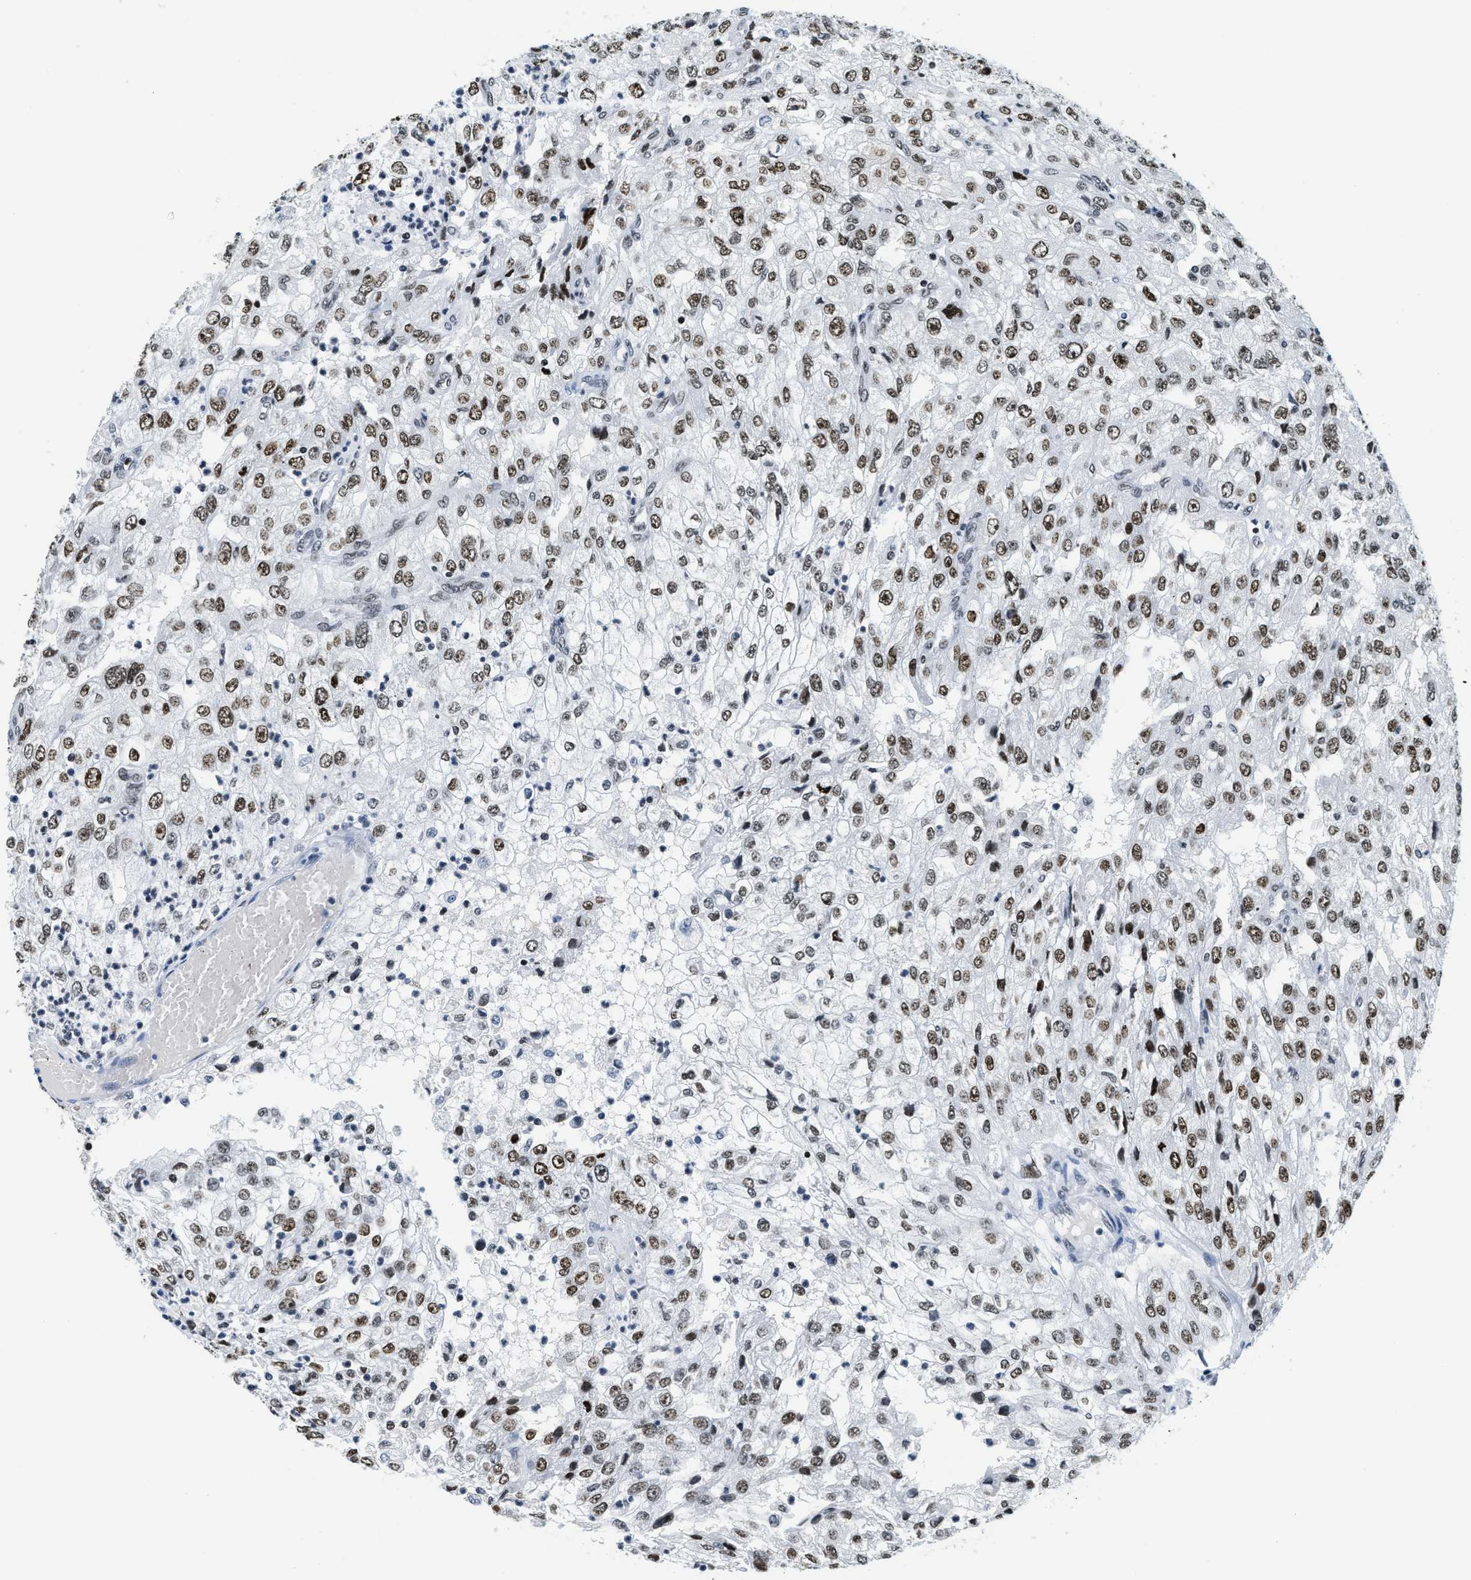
{"staining": {"intensity": "moderate", "quantity": ">75%", "location": "nuclear"}, "tissue": "renal cancer", "cell_type": "Tumor cells", "image_type": "cancer", "snomed": [{"axis": "morphology", "description": "Adenocarcinoma, NOS"}, {"axis": "topography", "description": "Kidney"}], "caption": "Immunohistochemical staining of renal adenocarcinoma shows moderate nuclear protein expression in approximately >75% of tumor cells. (IHC, brightfield microscopy, high magnification).", "gene": "TOP1", "patient": {"sex": "female", "age": 54}}